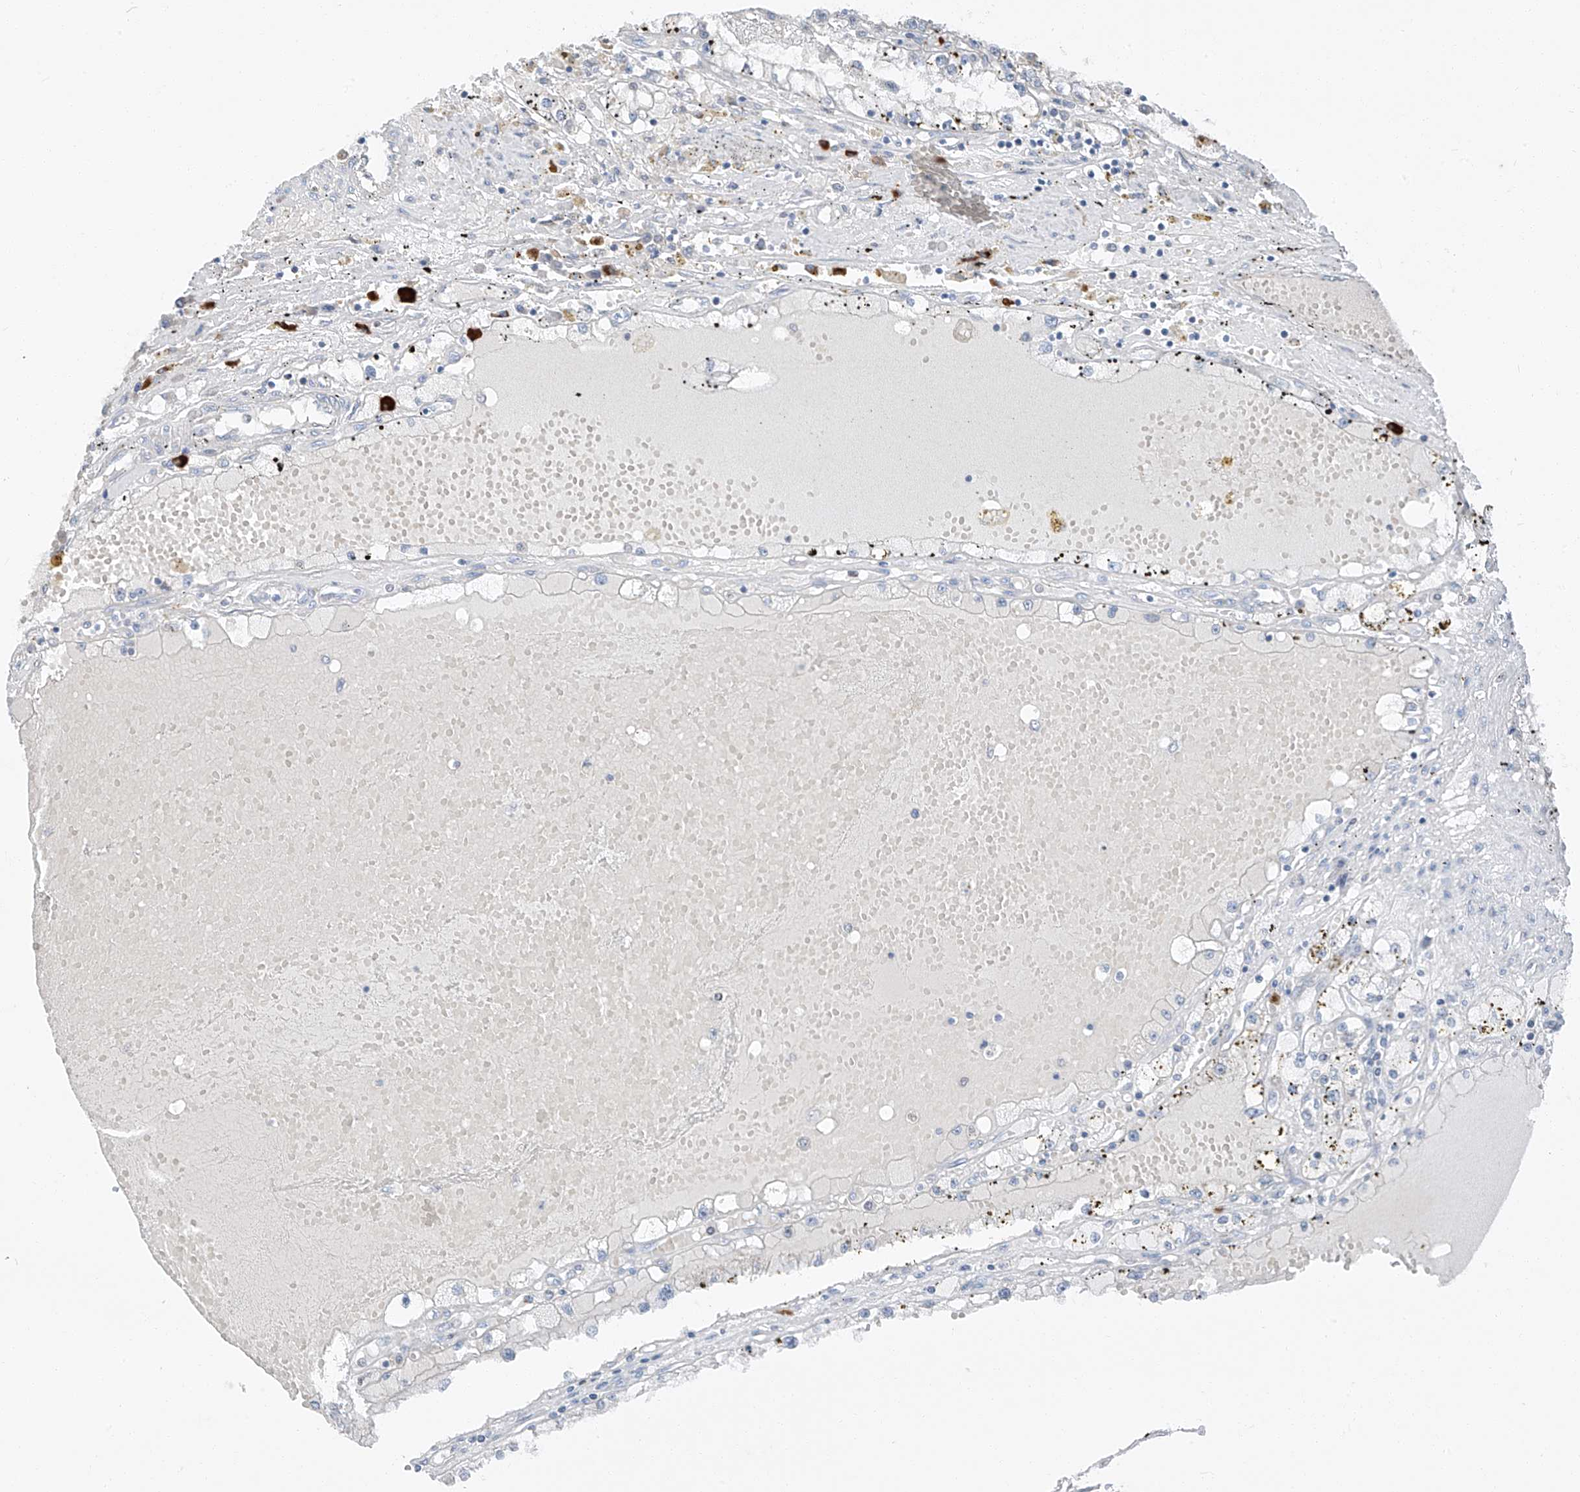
{"staining": {"intensity": "negative", "quantity": "none", "location": "none"}, "tissue": "renal cancer", "cell_type": "Tumor cells", "image_type": "cancer", "snomed": [{"axis": "morphology", "description": "Adenocarcinoma, NOS"}, {"axis": "topography", "description": "Kidney"}], "caption": "This is an IHC micrograph of renal adenocarcinoma. There is no staining in tumor cells.", "gene": "CHMP2B", "patient": {"sex": "male", "age": 56}}